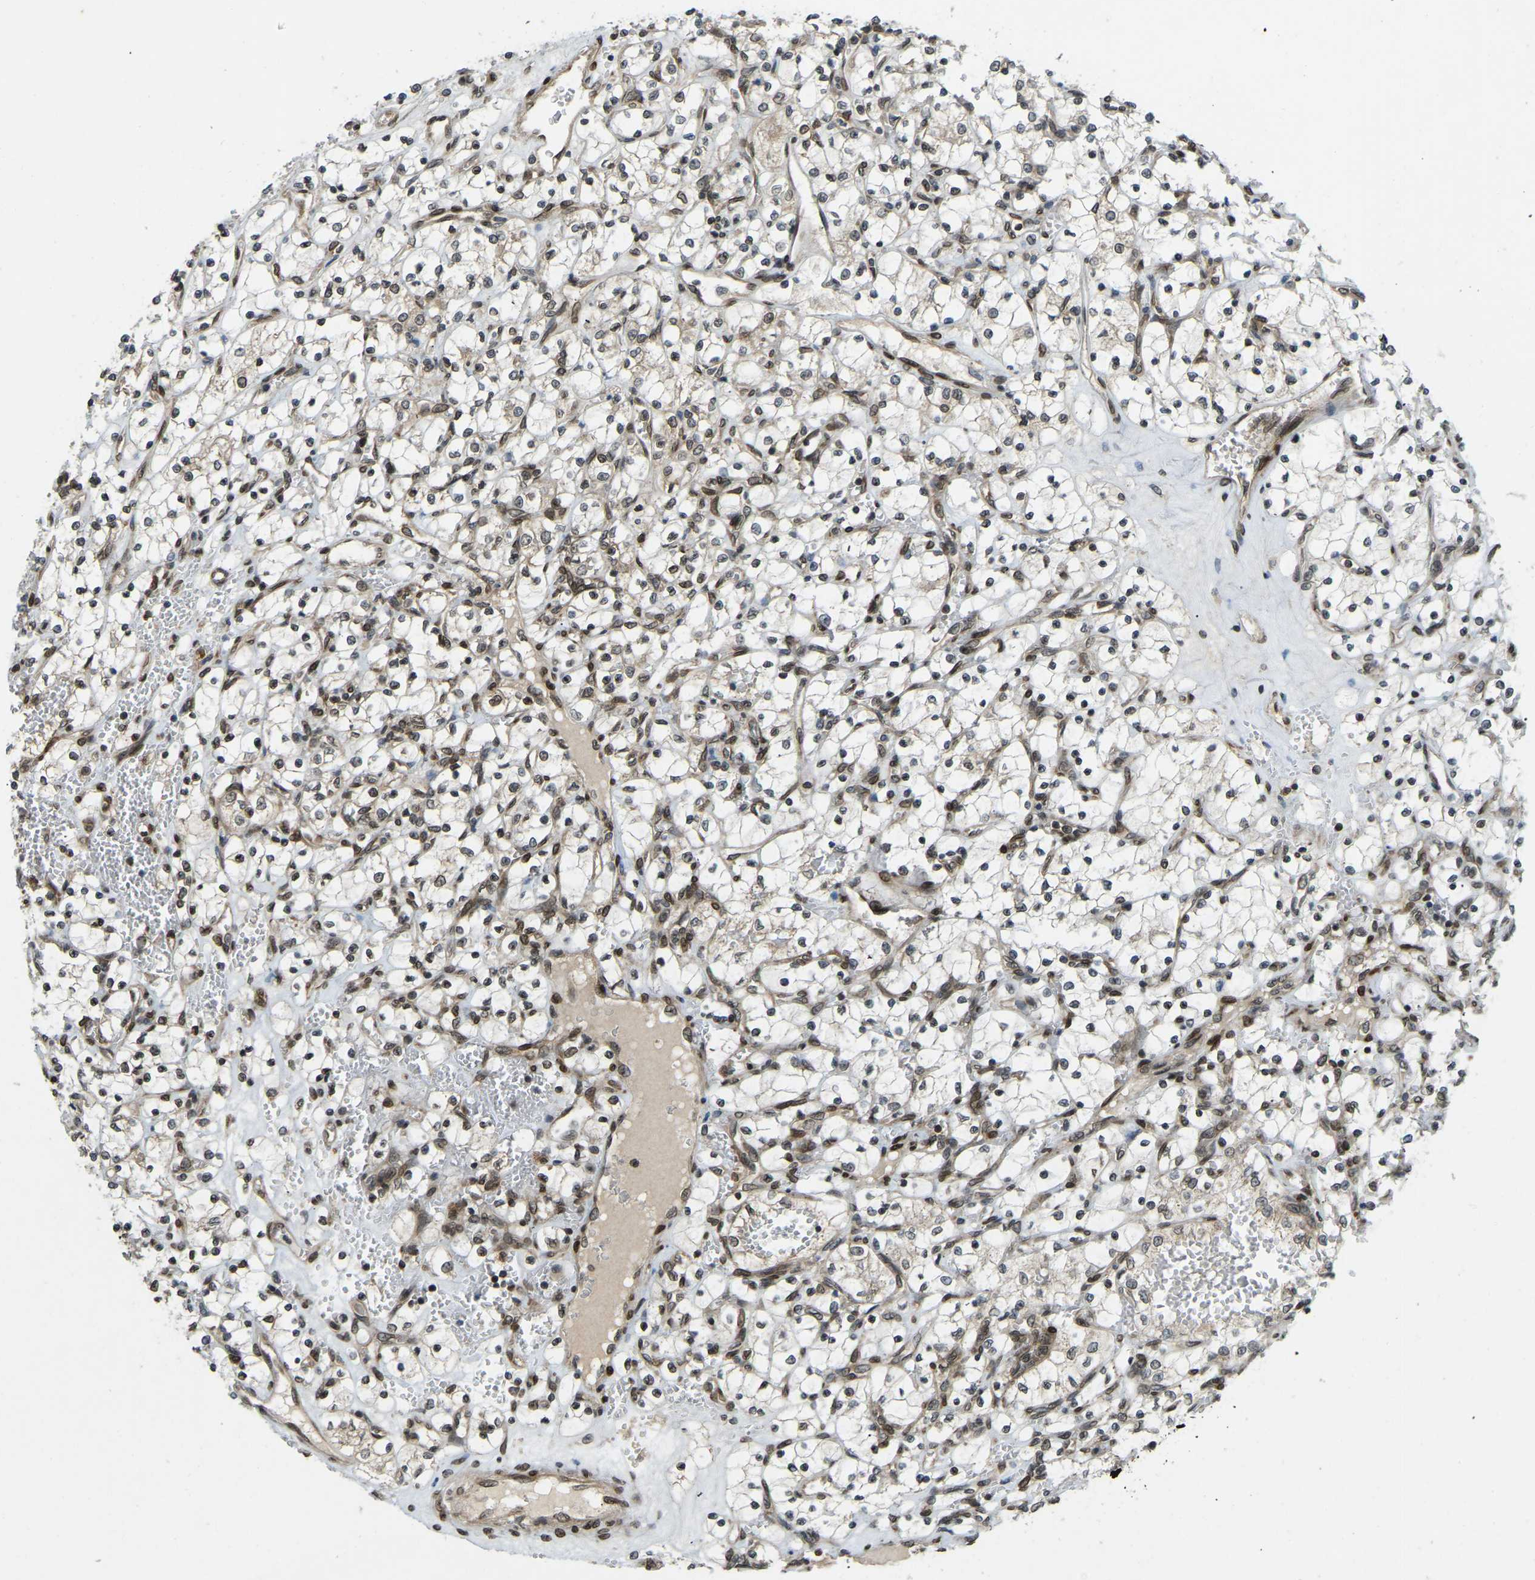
{"staining": {"intensity": "weak", "quantity": "25%-75%", "location": "cytoplasmic/membranous,nuclear"}, "tissue": "renal cancer", "cell_type": "Tumor cells", "image_type": "cancer", "snomed": [{"axis": "morphology", "description": "Adenocarcinoma, NOS"}, {"axis": "topography", "description": "Kidney"}], "caption": "Immunohistochemistry (IHC) micrograph of neoplastic tissue: human adenocarcinoma (renal) stained using immunohistochemistry (IHC) demonstrates low levels of weak protein expression localized specifically in the cytoplasmic/membranous and nuclear of tumor cells, appearing as a cytoplasmic/membranous and nuclear brown color.", "gene": "SYNE1", "patient": {"sex": "female", "age": 69}}